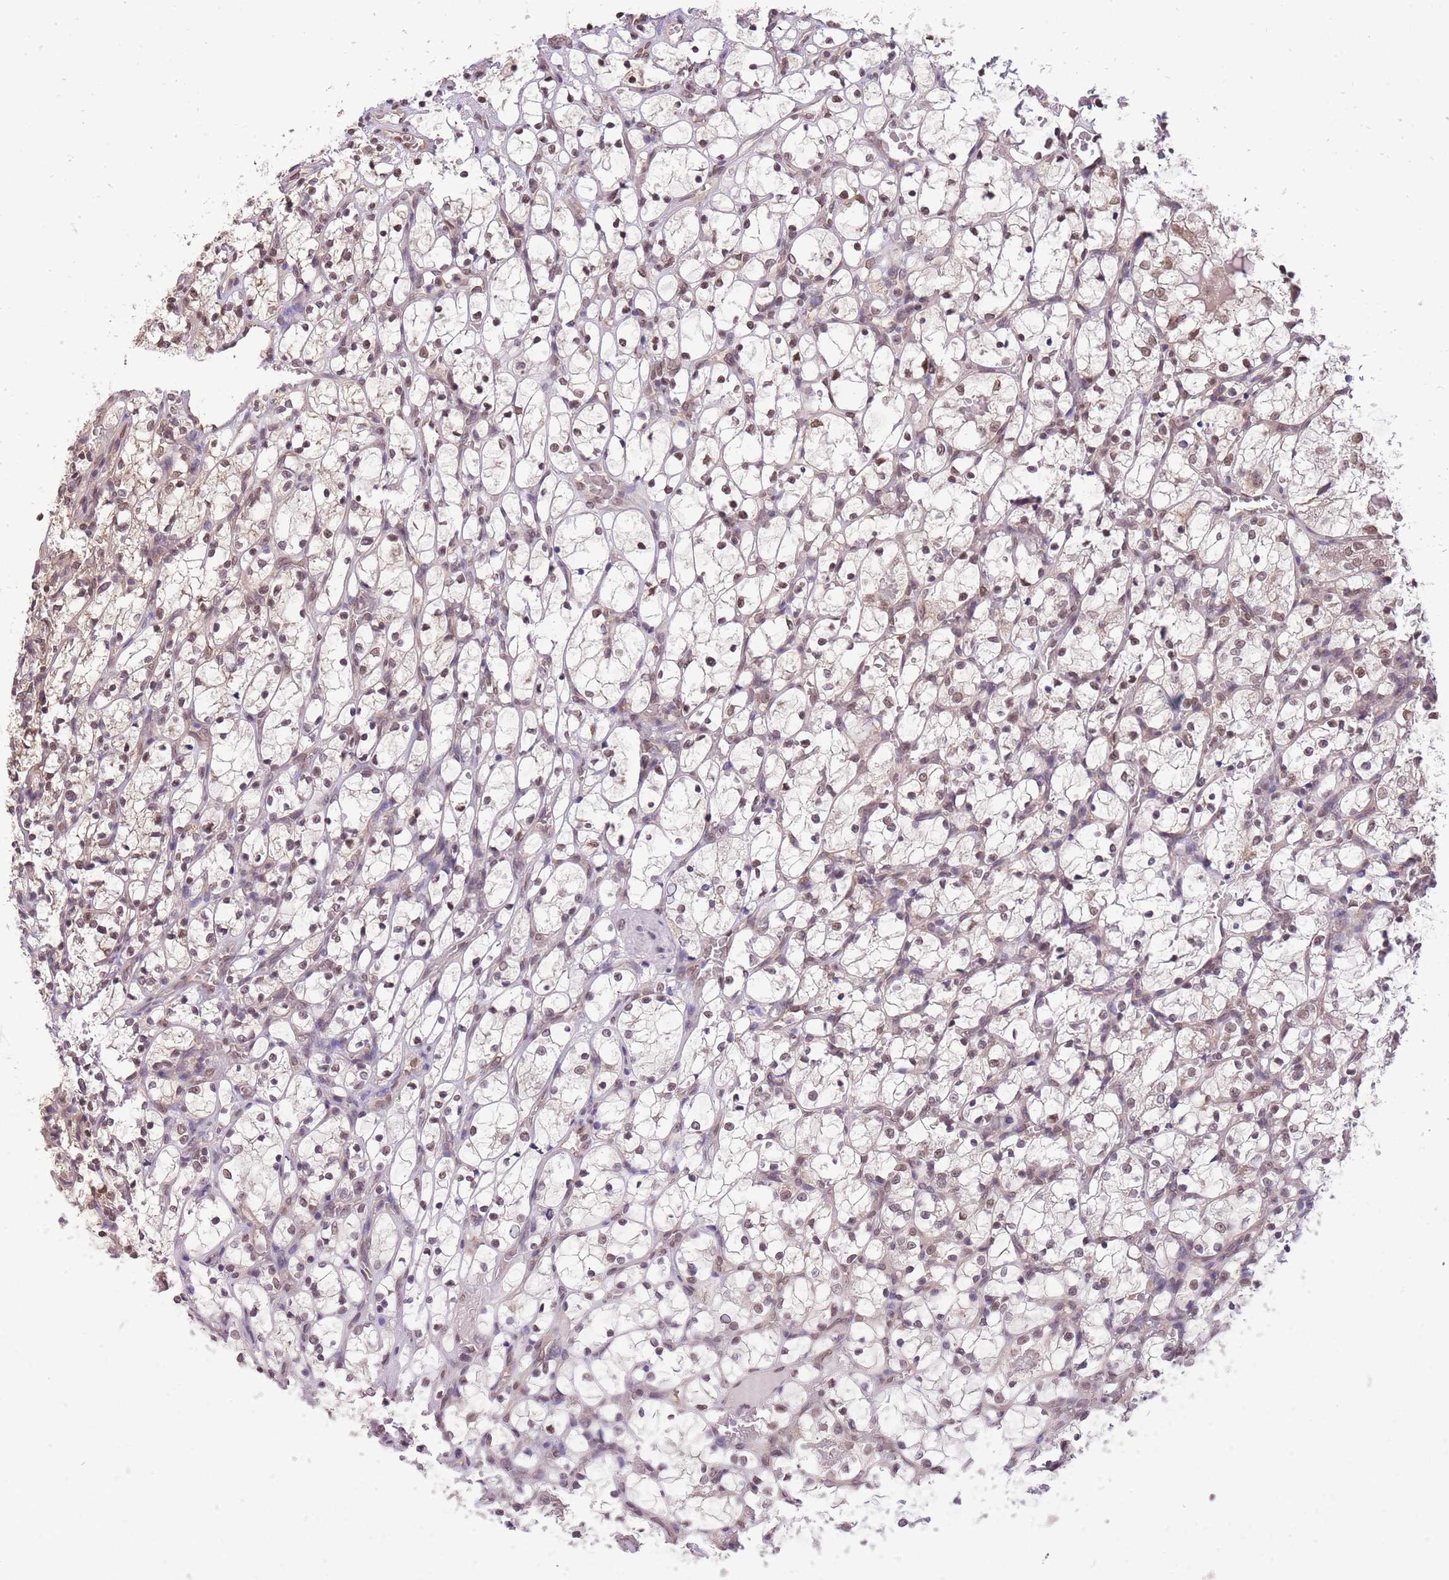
{"staining": {"intensity": "weak", "quantity": ">75%", "location": "nuclear"}, "tissue": "renal cancer", "cell_type": "Tumor cells", "image_type": "cancer", "snomed": [{"axis": "morphology", "description": "Adenocarcinoma, NOS"}, {"axis": "topography", "description": "Kidney"}], "caption": "Immunohistochemical staining of renal cancer shows weak nuclear protein staining in about >75% of tumor cells.", "gene": "CDIP1", "patient": {"sex": "female", "age": 69}}